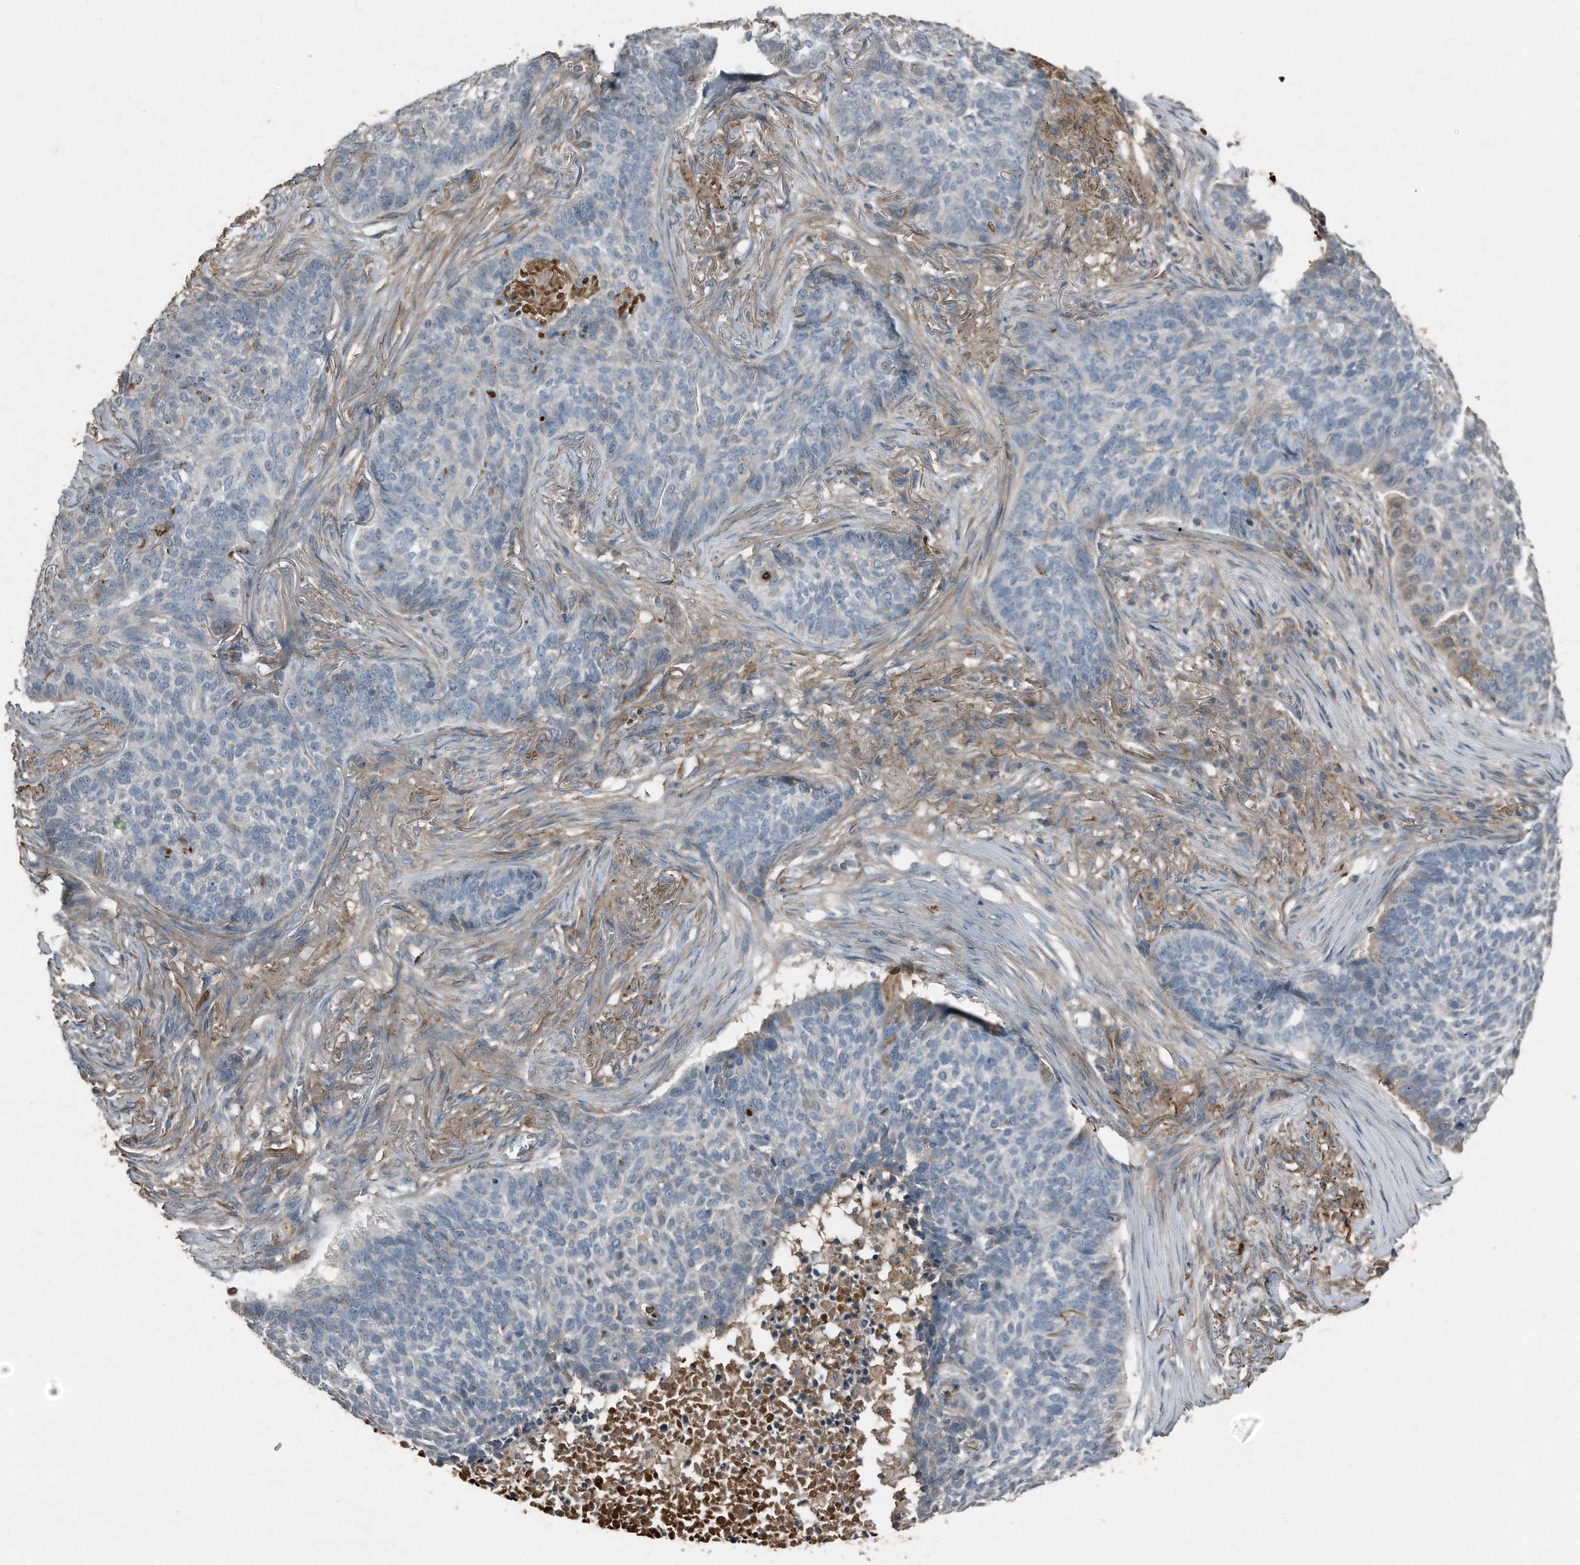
{"staining": {"intensity": "negative", "quantity": "none", "location": "none"}, "tissue": "skin cancer", "cell_type": "Tumor cells", "image_type": "cancer", "snomed": [{"axis": "morphology", "description": "Basal cell carcinoma"}, {"axis": "topography", "description": "Skin"}], "caption": "Immunohistochemistry (IHC) photomicrograph of basal cell carcinoma (skin) stained for a protein (brown), which reveals no positivity in tumor cells.", "gene": "C9", "patient": {"sex": "male", "age": 85}}